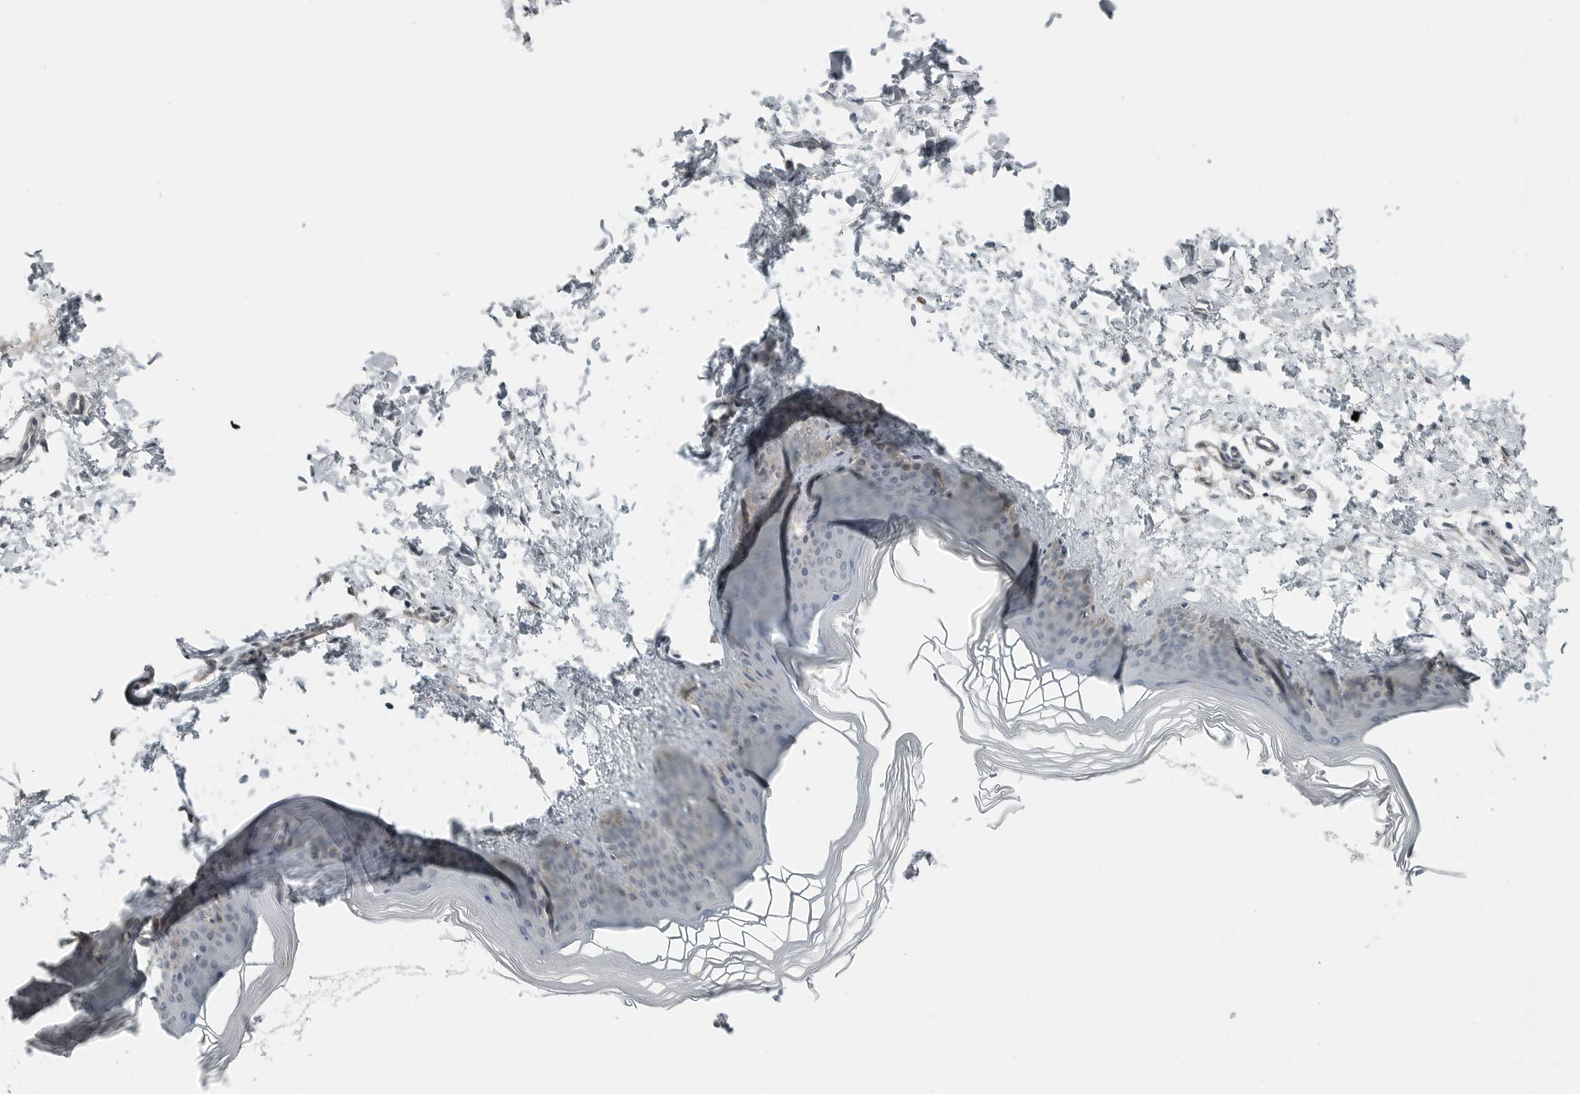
{"staining": {"intensity": "negative", "quantity": "none", "location": "none"}, "tissue": "skin", "cell_type": "Fibroblasts", "image_type": "normal", "snomed": [{"axis": "morphology", "description": "Normal tissue, NOS"}, {"axis": "topography", "description": "Skin"}], "caption": "This is an IHC micrograph of benign skin. There is no positivity in fibroblasts.", "gene": "ENSG00000286112", "patient": {"sex": "female", "age": 27}}